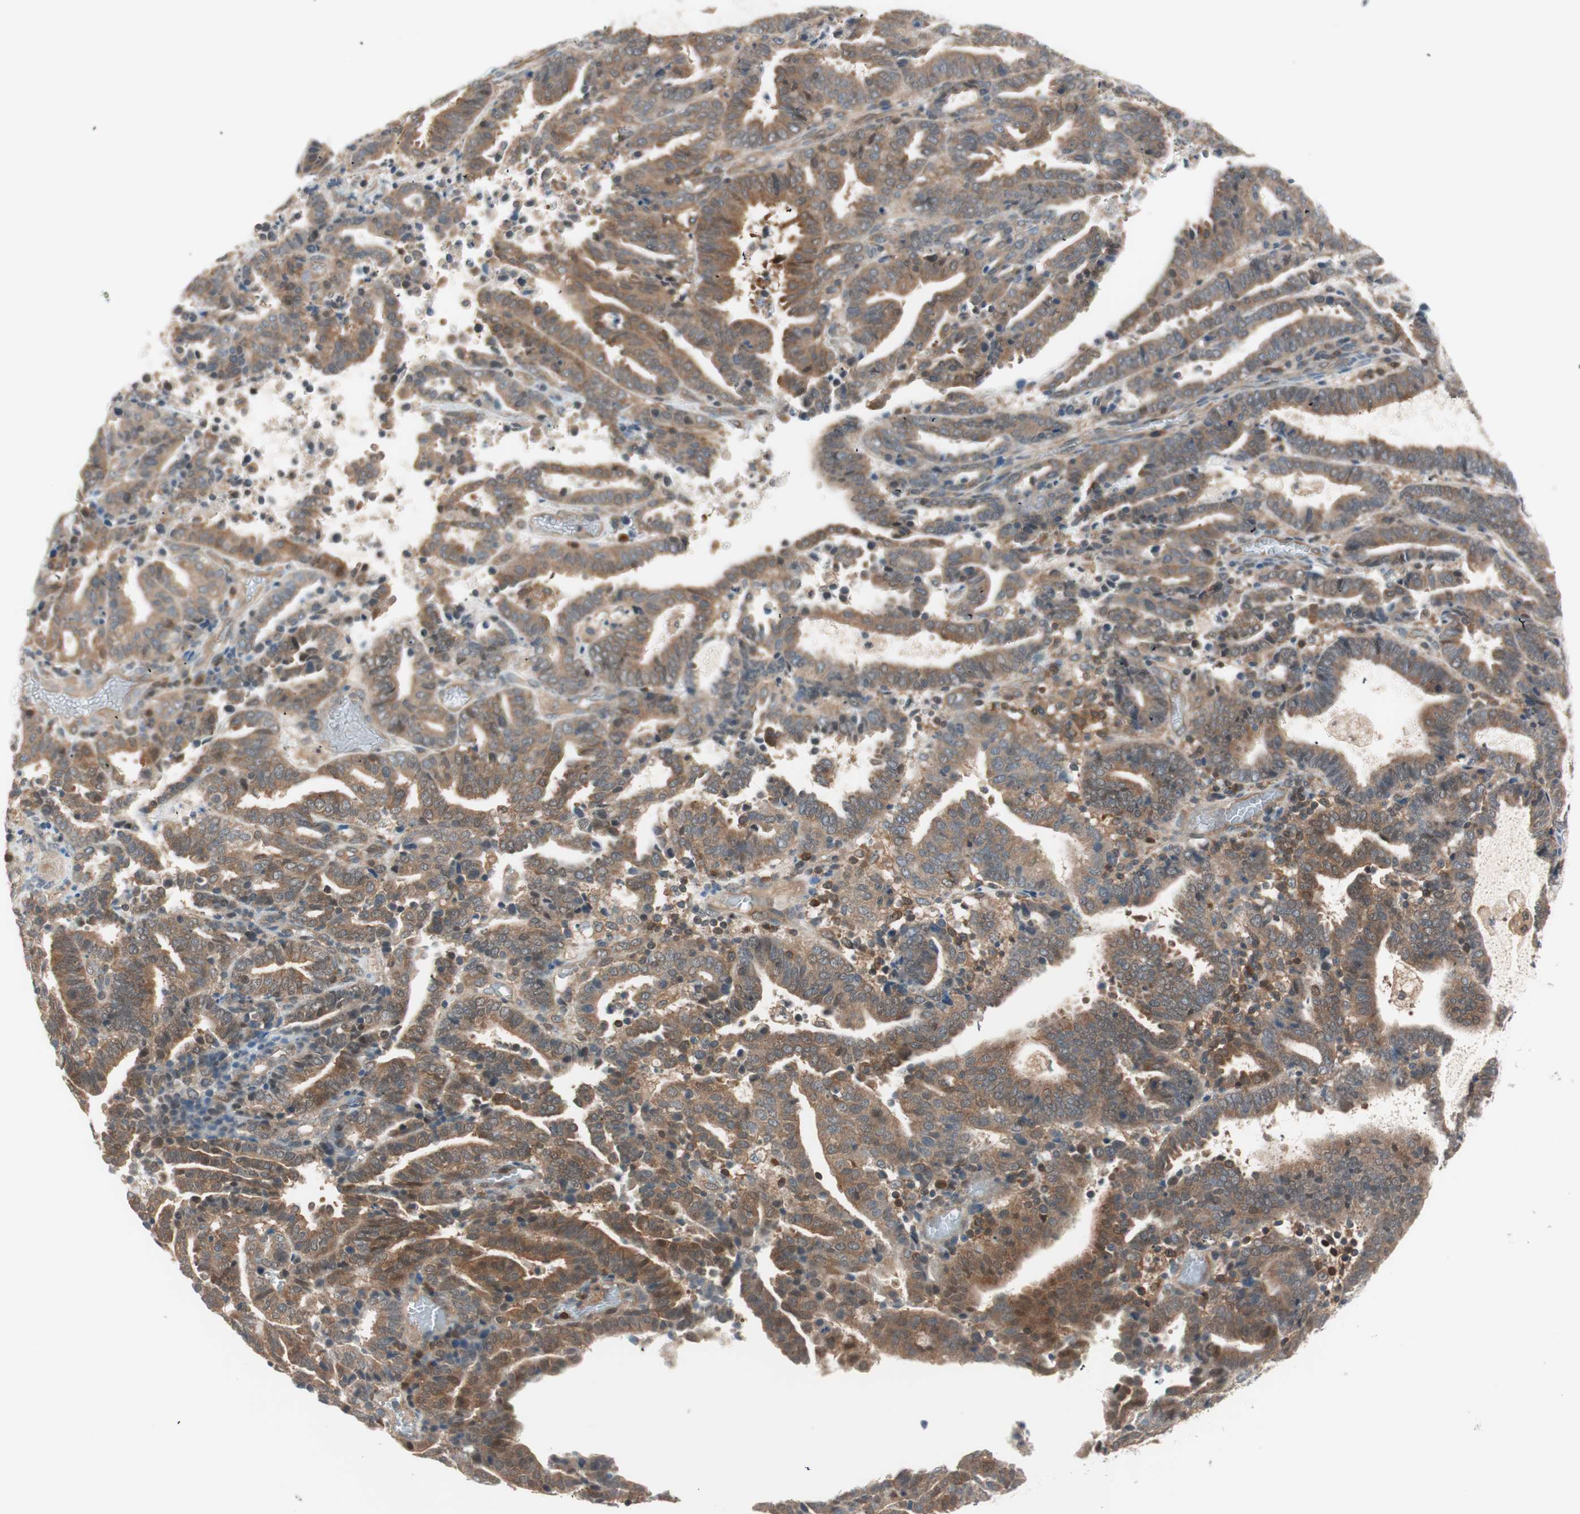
{"staining": {"intensity": "moderate", "quantity": ">75%", "location": "cytoplasmic/membranous"}, "tissue": "endometrial cancer", "cell_type": "Tumor cells", "image_type": "cancer", "snomed": [{"axis": "morphology", "description": "Adenocarcinoma, NOS"}, {"axis": "topography", "description": "Uterus"}], "caption": "Tumor cells display medium levels of moderate cytoplasmic/membranous staining in approximately >75% of cells in adenocarcinoma (endometrial).", "gene": "GALT", "patient": {"sex": "female", "age": 83}}